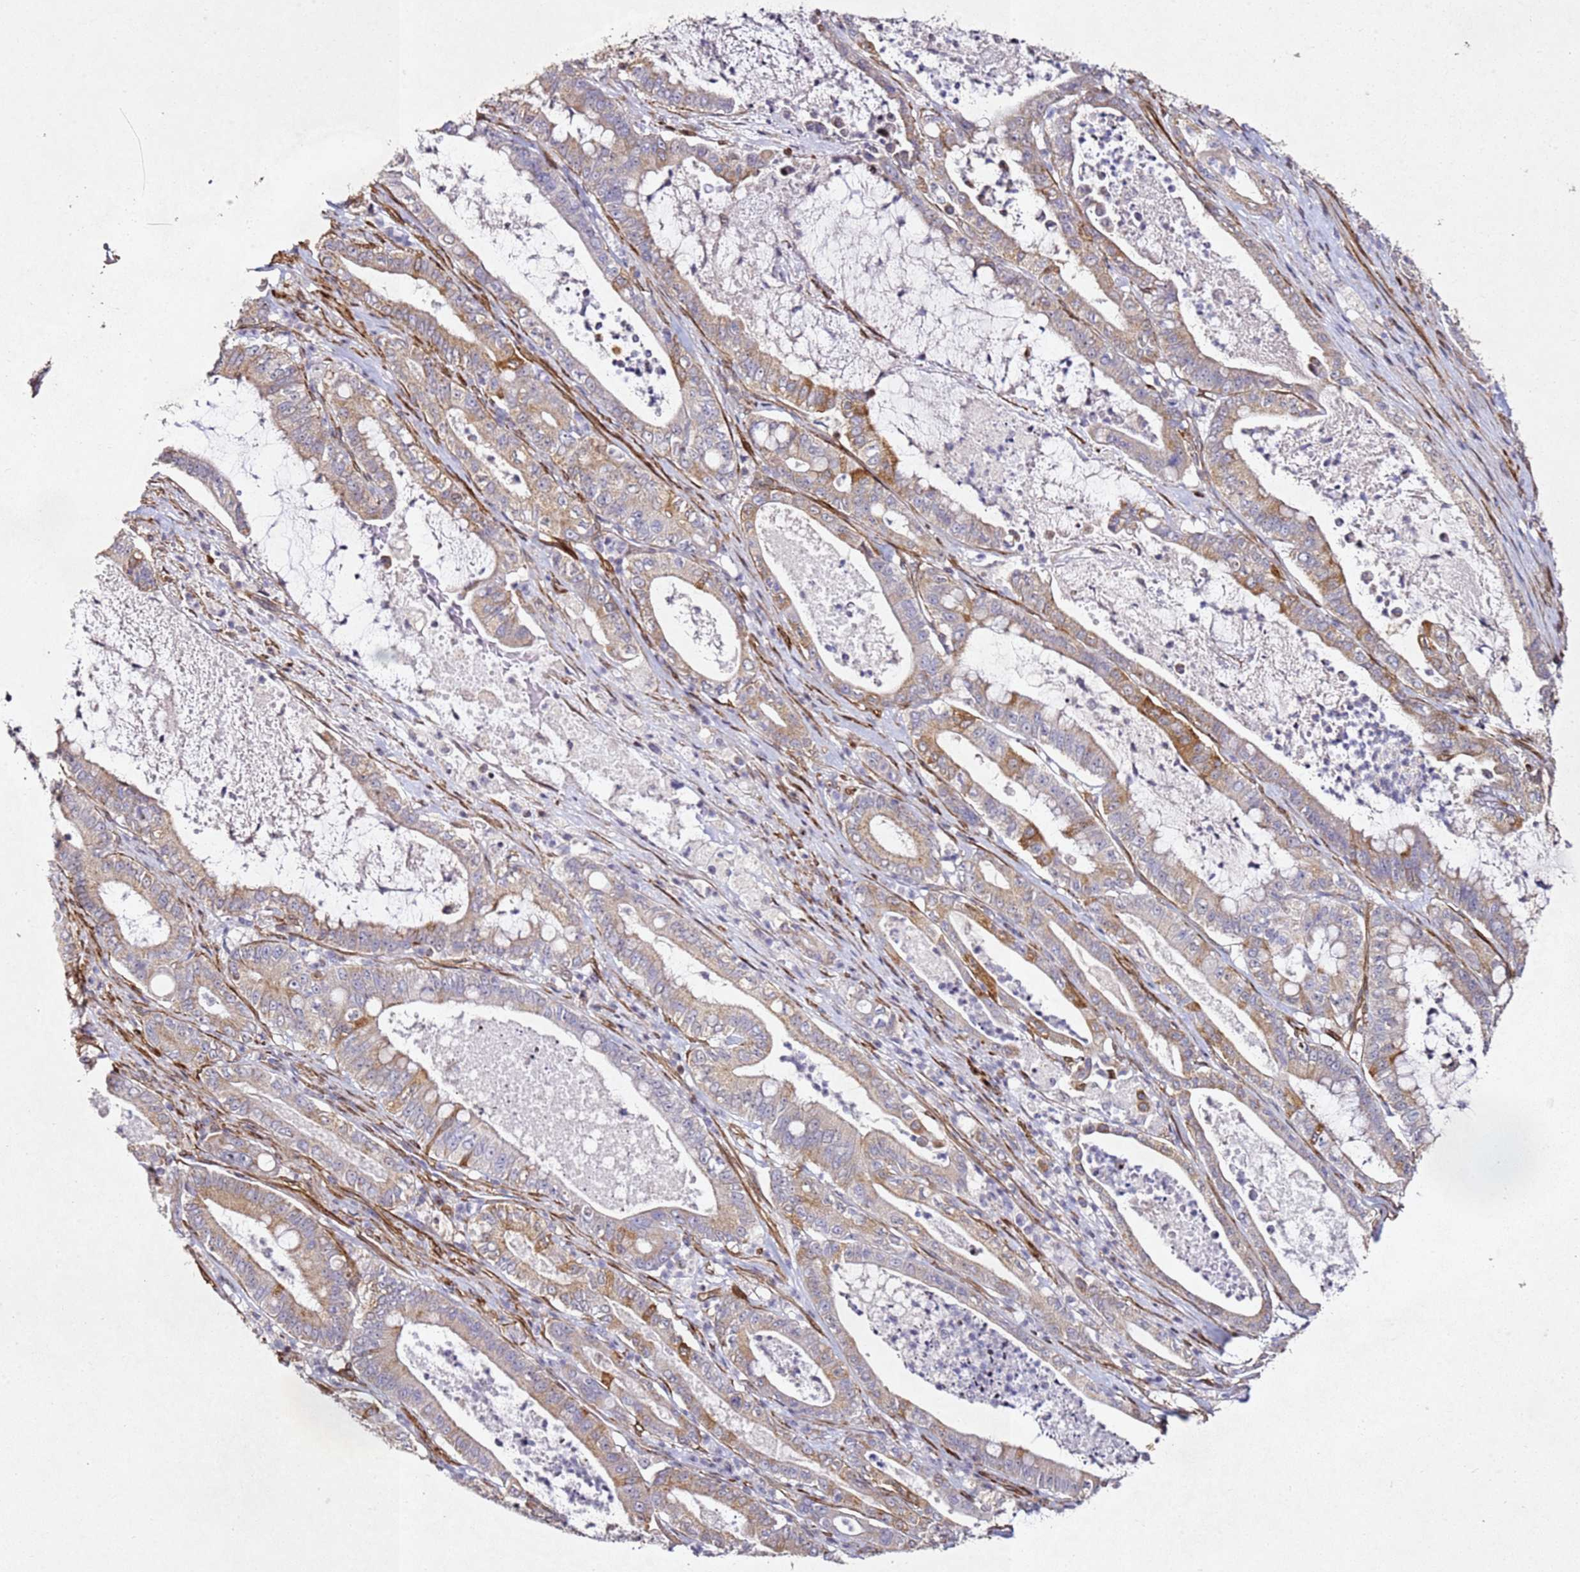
{"staining": {"intensity": "moderate", "quantity": "<25%", "location": "cytoplasmic/membranous"}, "tissue": "pancreatic cancer", "cell_type": "Tumor cells", "image_type": "cancer", "snomed": [{"axis": "morphology", "description": "Adenocarcinoma, NOS"}, {"axis": "topography", "description": "Pancreas"}], "caption": "This histopathology image demonstrates pancreatic cancer stained with immunohistochemistry to label a protein in brown. The cytoplasmic/membranous of tumor cells show moderate positivity for the protein. Nuclei are counter-stained blue.", "gene": "ZNF296", "patient": {"sex": "male", "age": 71}}